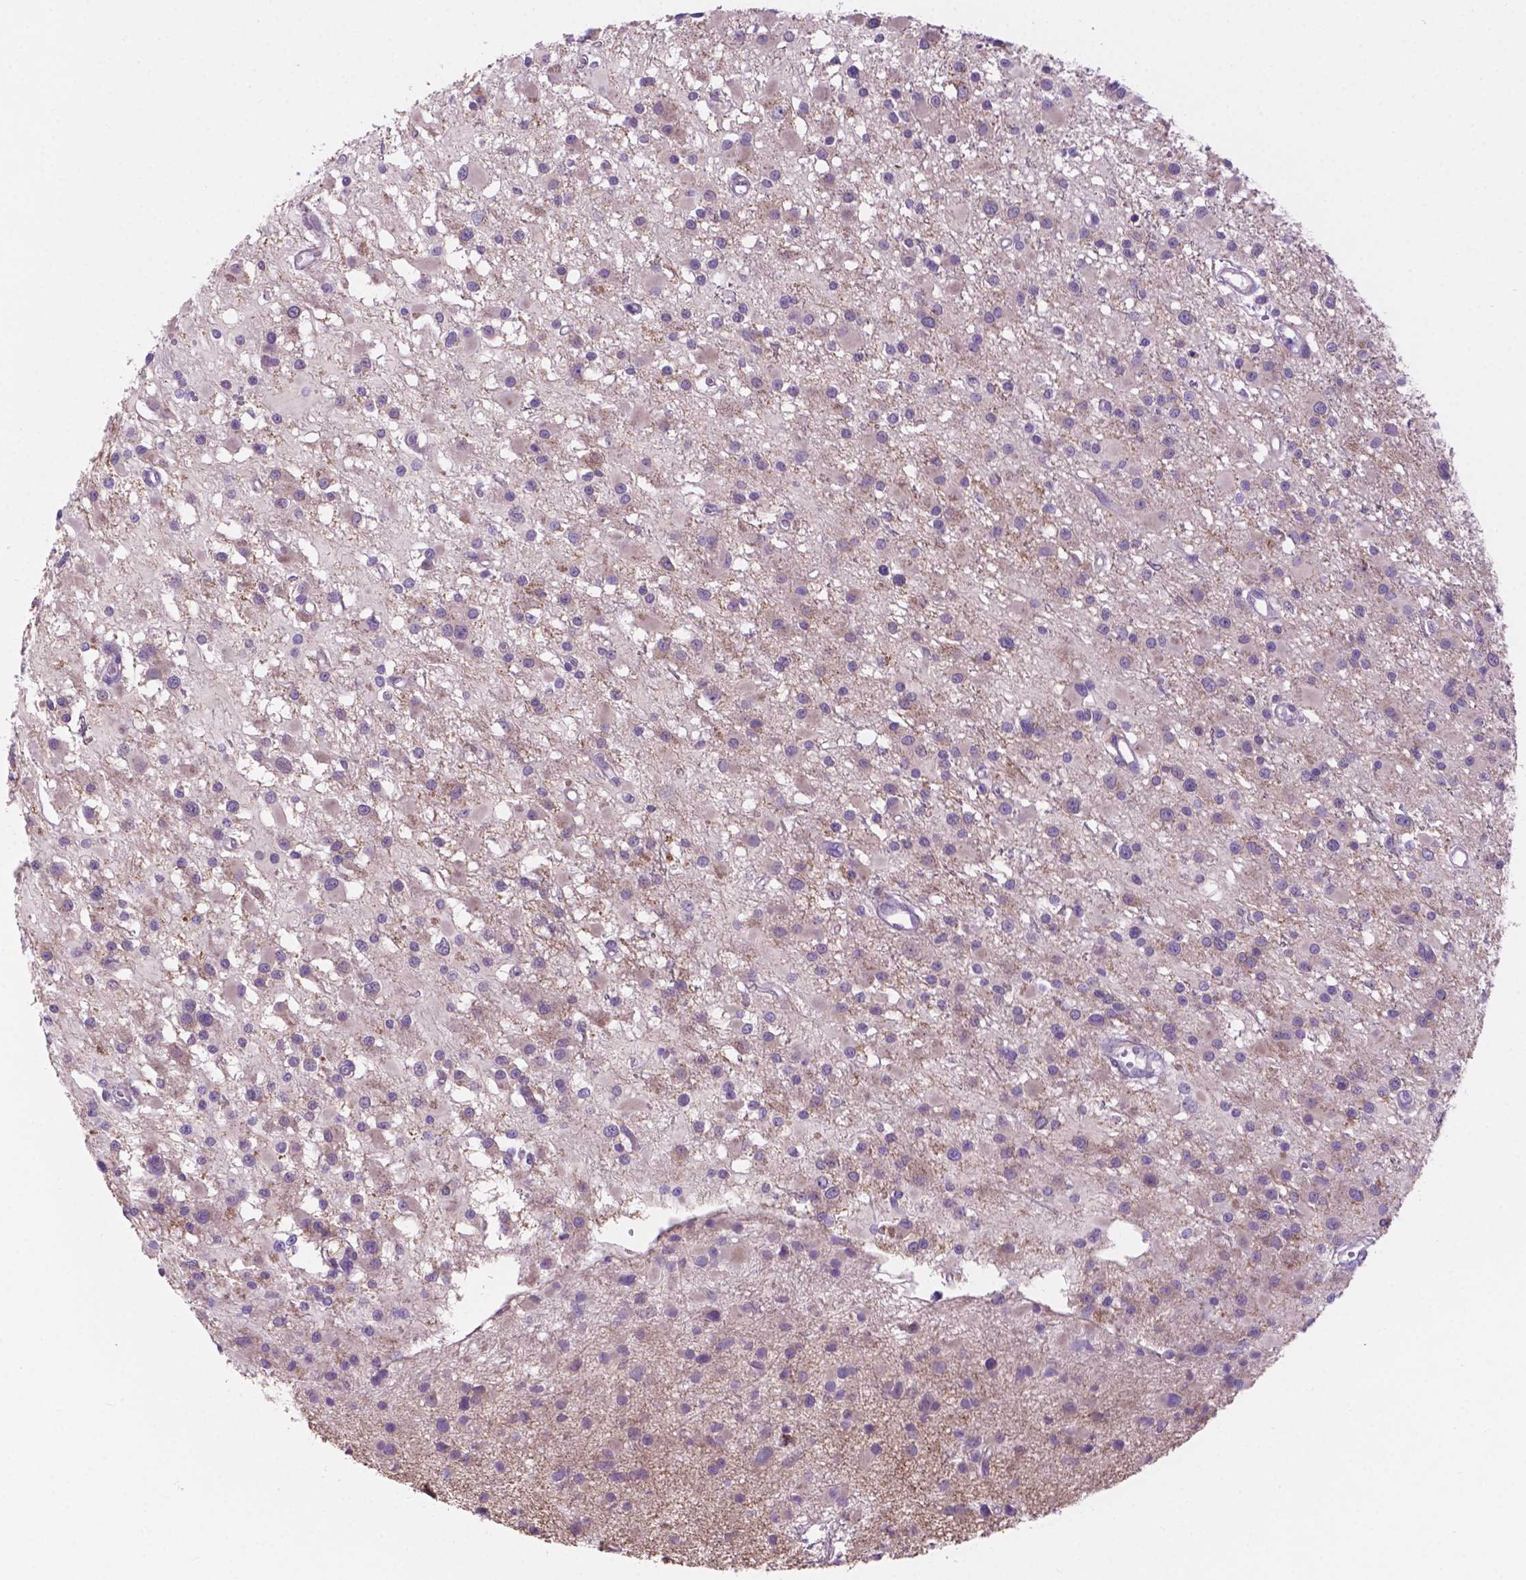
{"staining": {"intensity": "negative", "quantity": "none", "location": "none"}, "tissue": "glioma", "cell_type": "Tumor cells", "image_type": "cancer", "snomed": [{"axis": "morphology", "description": "Glioma, malignant, High grade"}, {"axis": "topography", "description": "Brain"}], "caption": "DAB immunohistochemical staining of malignant glioma (high-grade) reveals no significant staining in tumor cells.", "gene": "CDH7", "patient": {"sex": "male", "age": 54}}